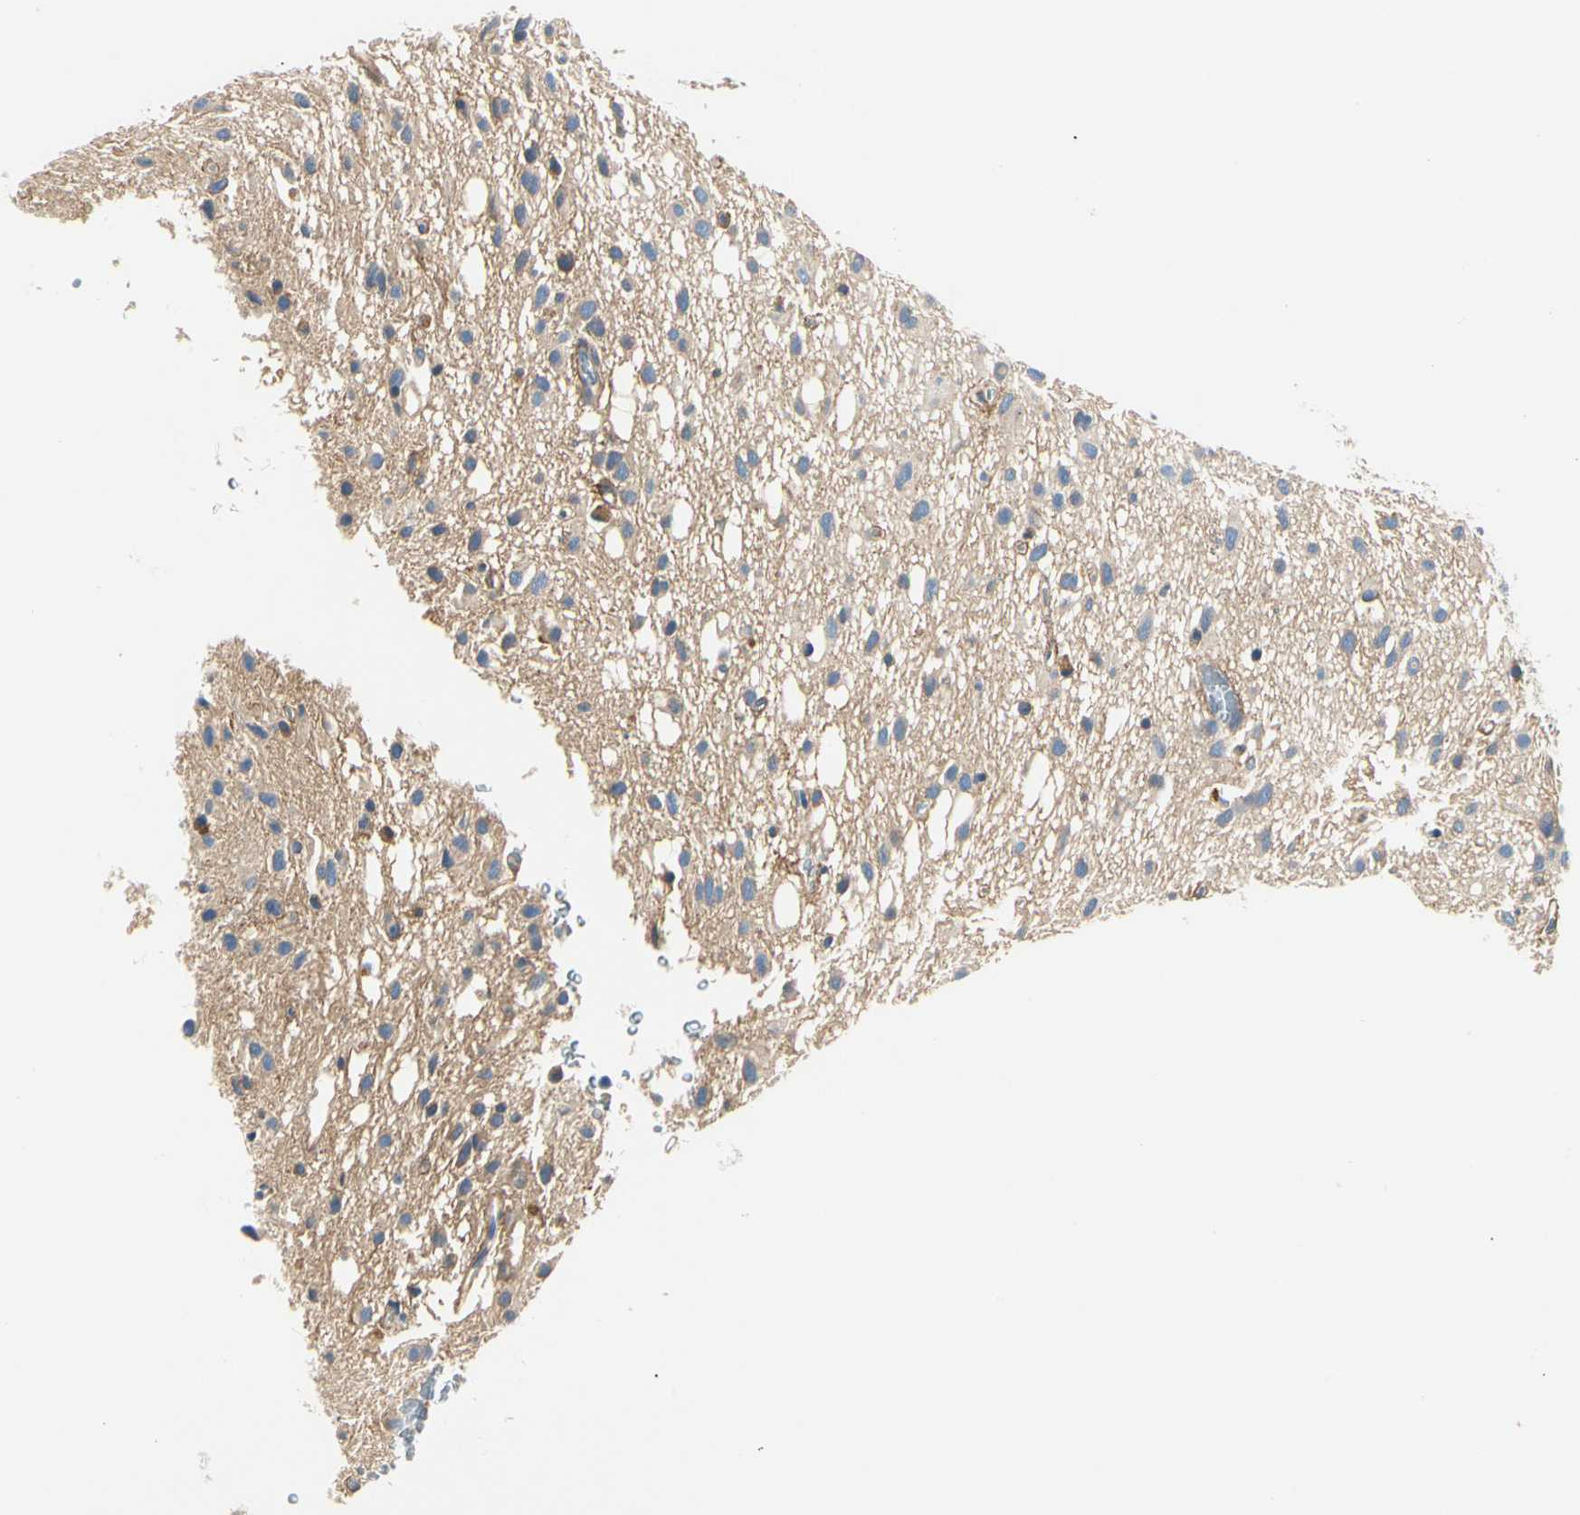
{"staining": {"intensity": "weak", "quantity": ">75%", "location": "cytoplasmic/membranous"}, "tissue": "glioma", "cell_type": "Tumor cells", "image_type": "cancer", "snomed": [{"axis": "morphology", "description": "Glioma, malignant, Low grade"}, {"axis": "topography", "description": "Brain"}], "caption": "IHC staining of malignant glioma (low-grade), which demonstrates low levels of weak cytoplasmic/membranous positivity in about >75% of tumor cells indicating weak cytoplasmic/membranous protein positivity. The staining was performed using DAB (brown) for protein detection and nuclei were counterstained in hematoxylin (blue).", "gene": "TGFBR3", "patient": {"sex": "male", "age": 77}}